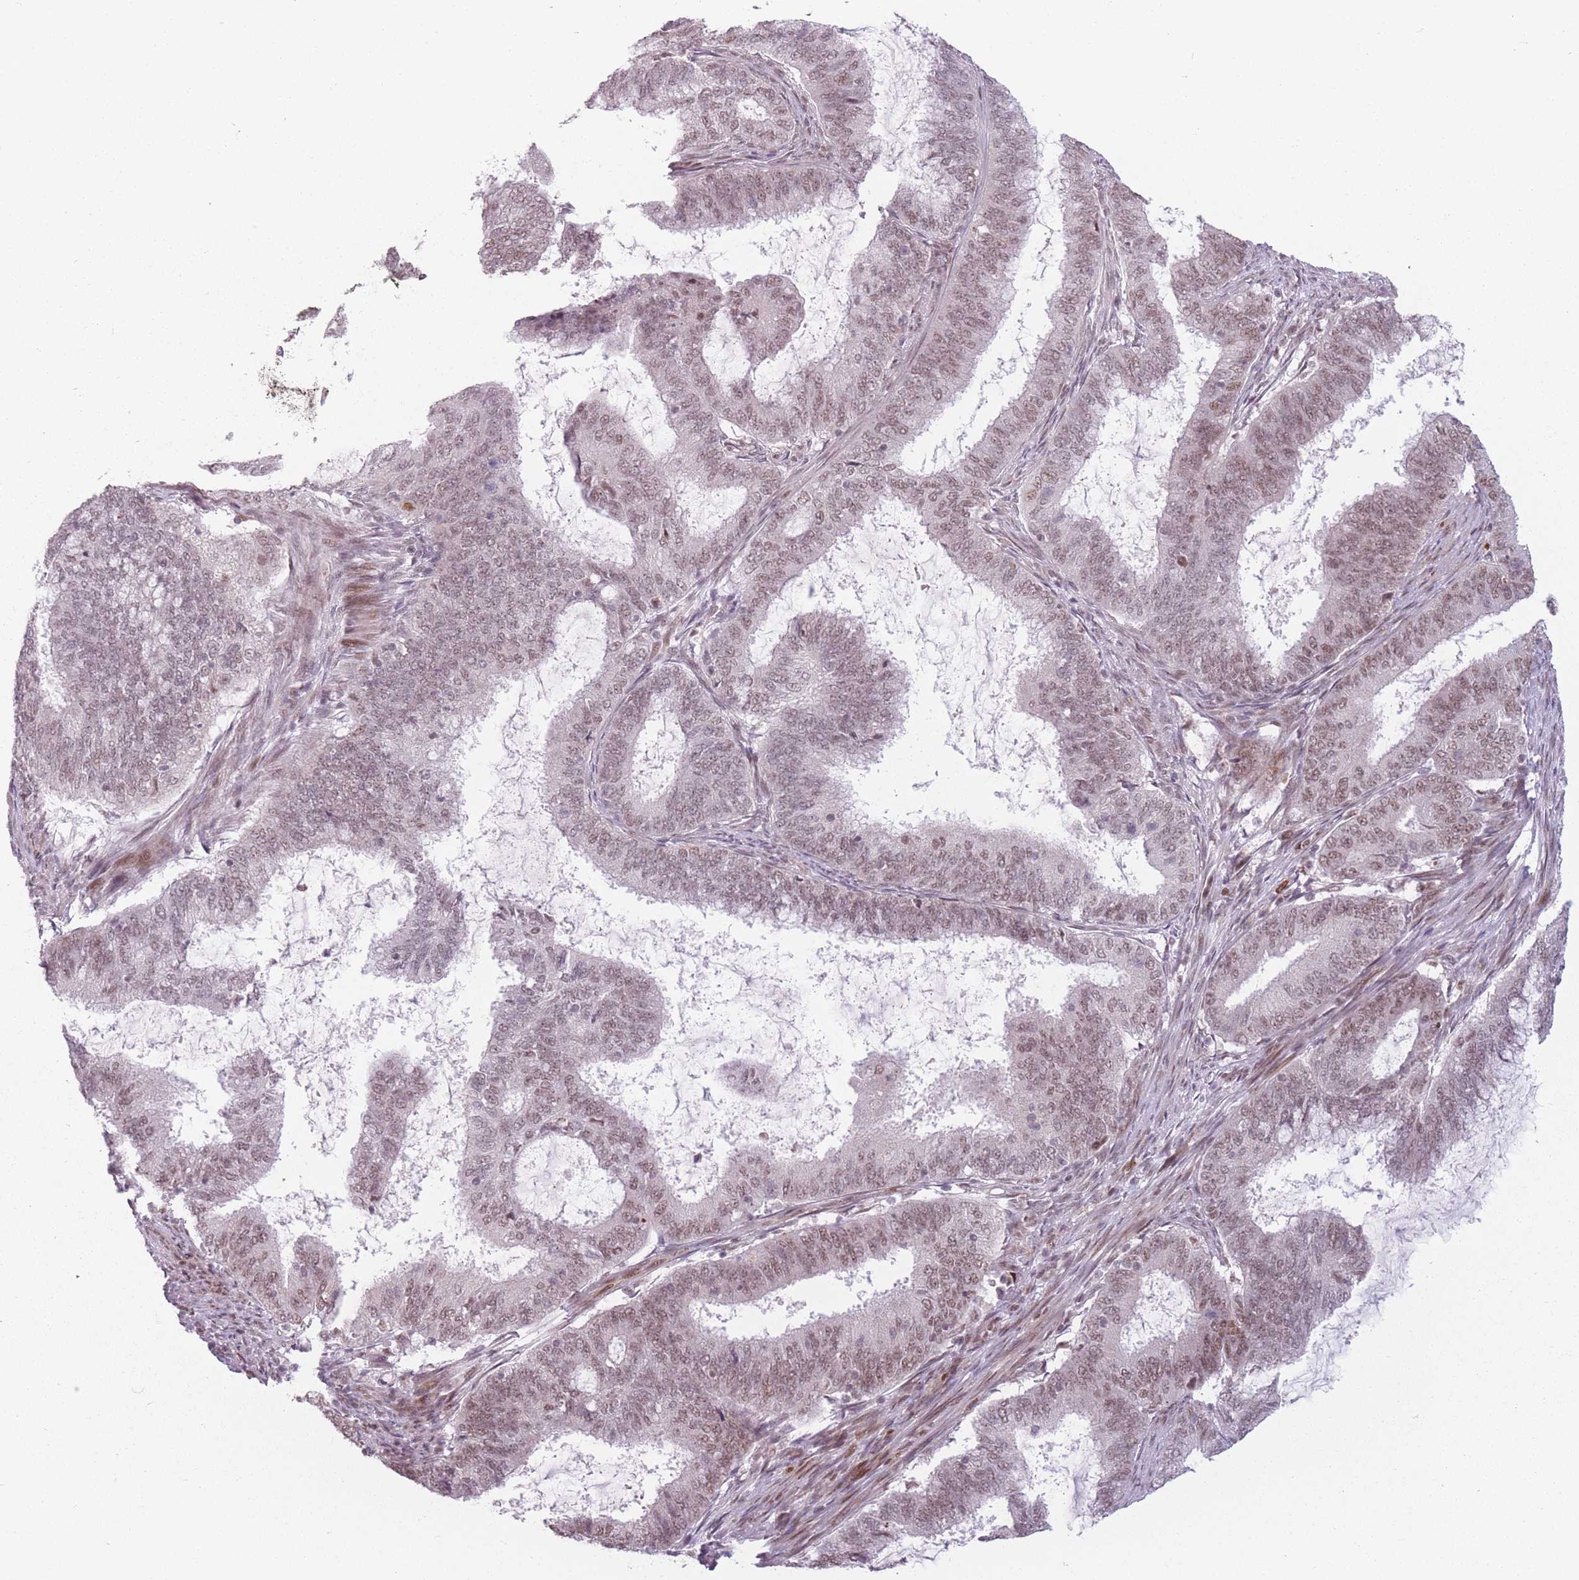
{"staining": {"intensity": "moderate", "quantity": "25%-75%", "location": "nuclear"}, "tissue": "endometrial cancer", "cell_type": "Tumor cells", "image_type": "cancer", "snomed": [{"axis": "morphology", "description": "Adenocarcinoma, NOS"}, {"axis": "topography", "description": "Endometrium"}], "caption": "Endometrial adenocarcinoma stained with immunohistochemistry demonstrates moderate nuclear positivity in approximately 25%-75% of tumor cells. The staining is performed using DAB brown chromogen to label protein expression. The nuclei are counter-stained blue using hematoxylin.", "gene": "SUPT6H", "patient": {"sex": "female", "age": 51}}